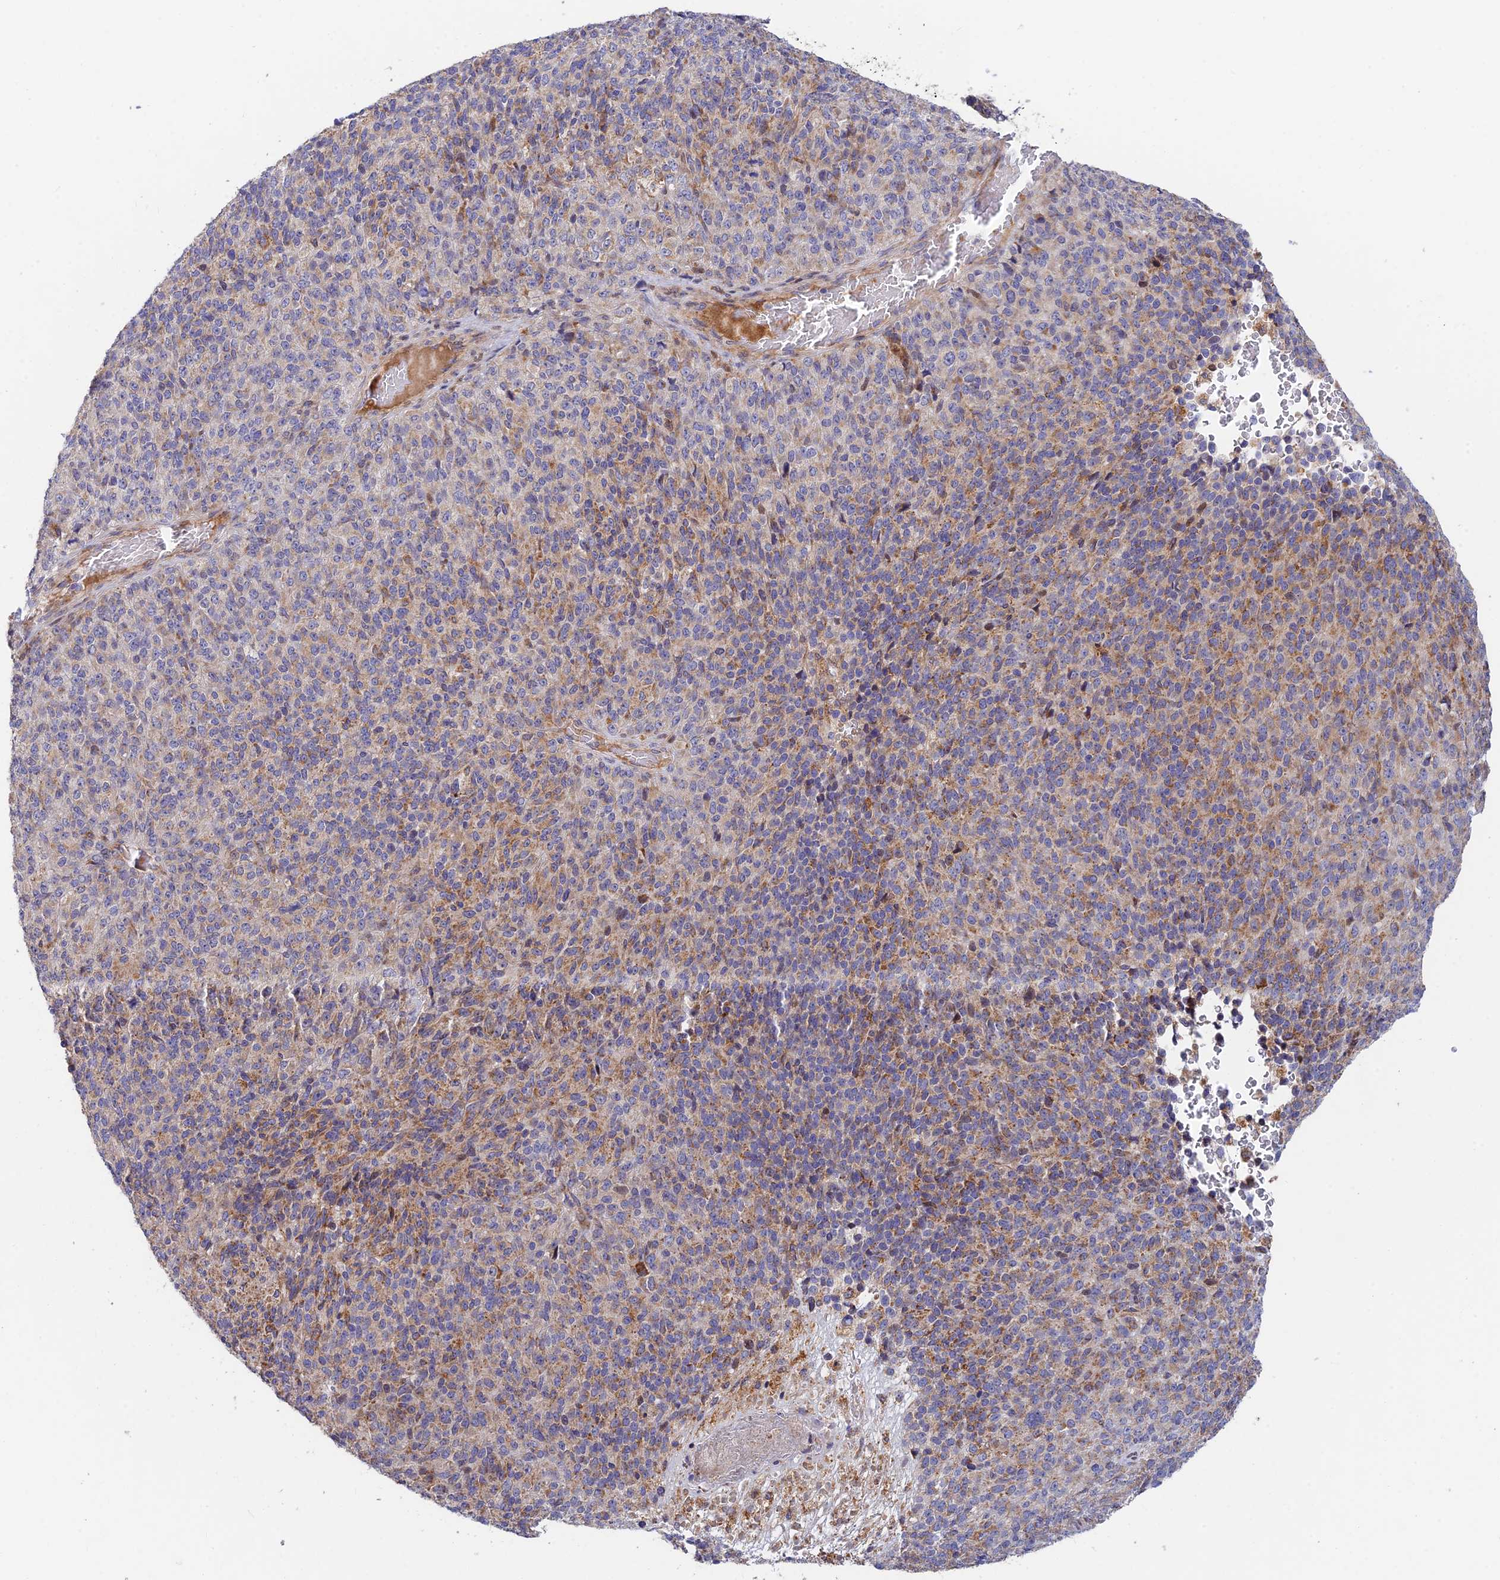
{"staining": {"intensity": "weak", "quantity": "25%-75%", "location": "cytoplasmic/membranous"}, "tissue": "melanoma", "cell_type": "Tumor cells", "image_type": "cancer", "snomed": [{"axis": "morphology", "description": "Malignant melanoma, Metastatic site"}, {"axis": "topography", "description": "Brain"}], "caption": "A high-resolution histopathology image shows immunohistochemistry (IHC) staining of malignant melanoma (metastatic site), which reveals weak cytoplasmic/membranous expression in about 25%-75% of tumor cells.", "gene": "FUOM", "patient": {"sex": "female", "age": 56}}